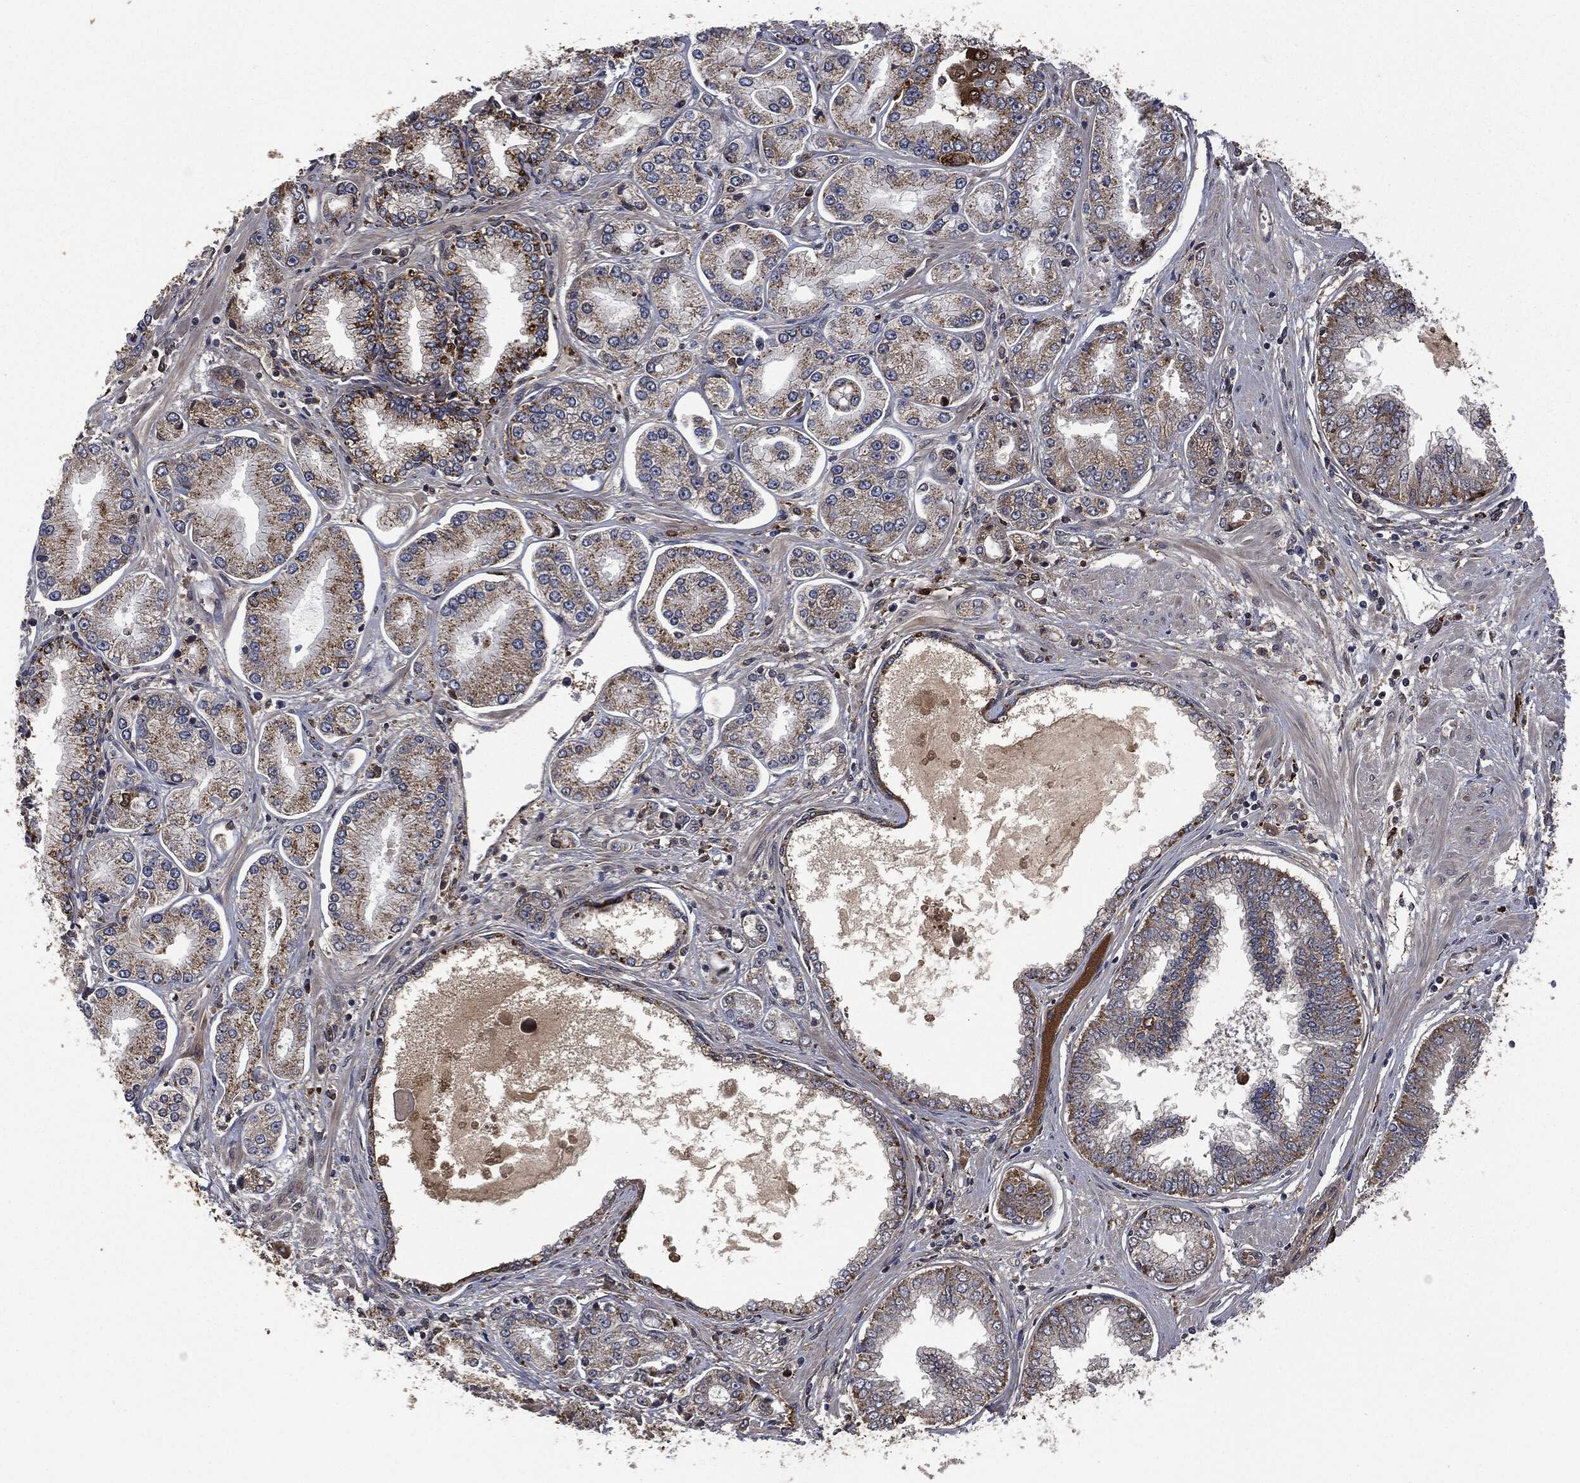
{"staining": {"intensity": "strong", "quantity": "<25%", "location": "cytoplasmic/membranous"}, "tissue": "prostate cancer", "cell_type": "Tumor cells", "image_type": "cancer", "snomed": [{"axis": "morphology", "description": "Adenocarcinoma, Low grade"}, {"axis": "topography", "description": "Prostate"}], "caption": "This image demonstrates prostate adenocarcinoma (low-grade) stained with immunohistochemistry (IHC) to label a protein in brown. The cytoplasmic/membranous of tumor cells show strong positivity for the protein. Nuclei are counter-stained blue.", "gene": "CRABP2", "patient": {"sex": "male", "age": 72}}